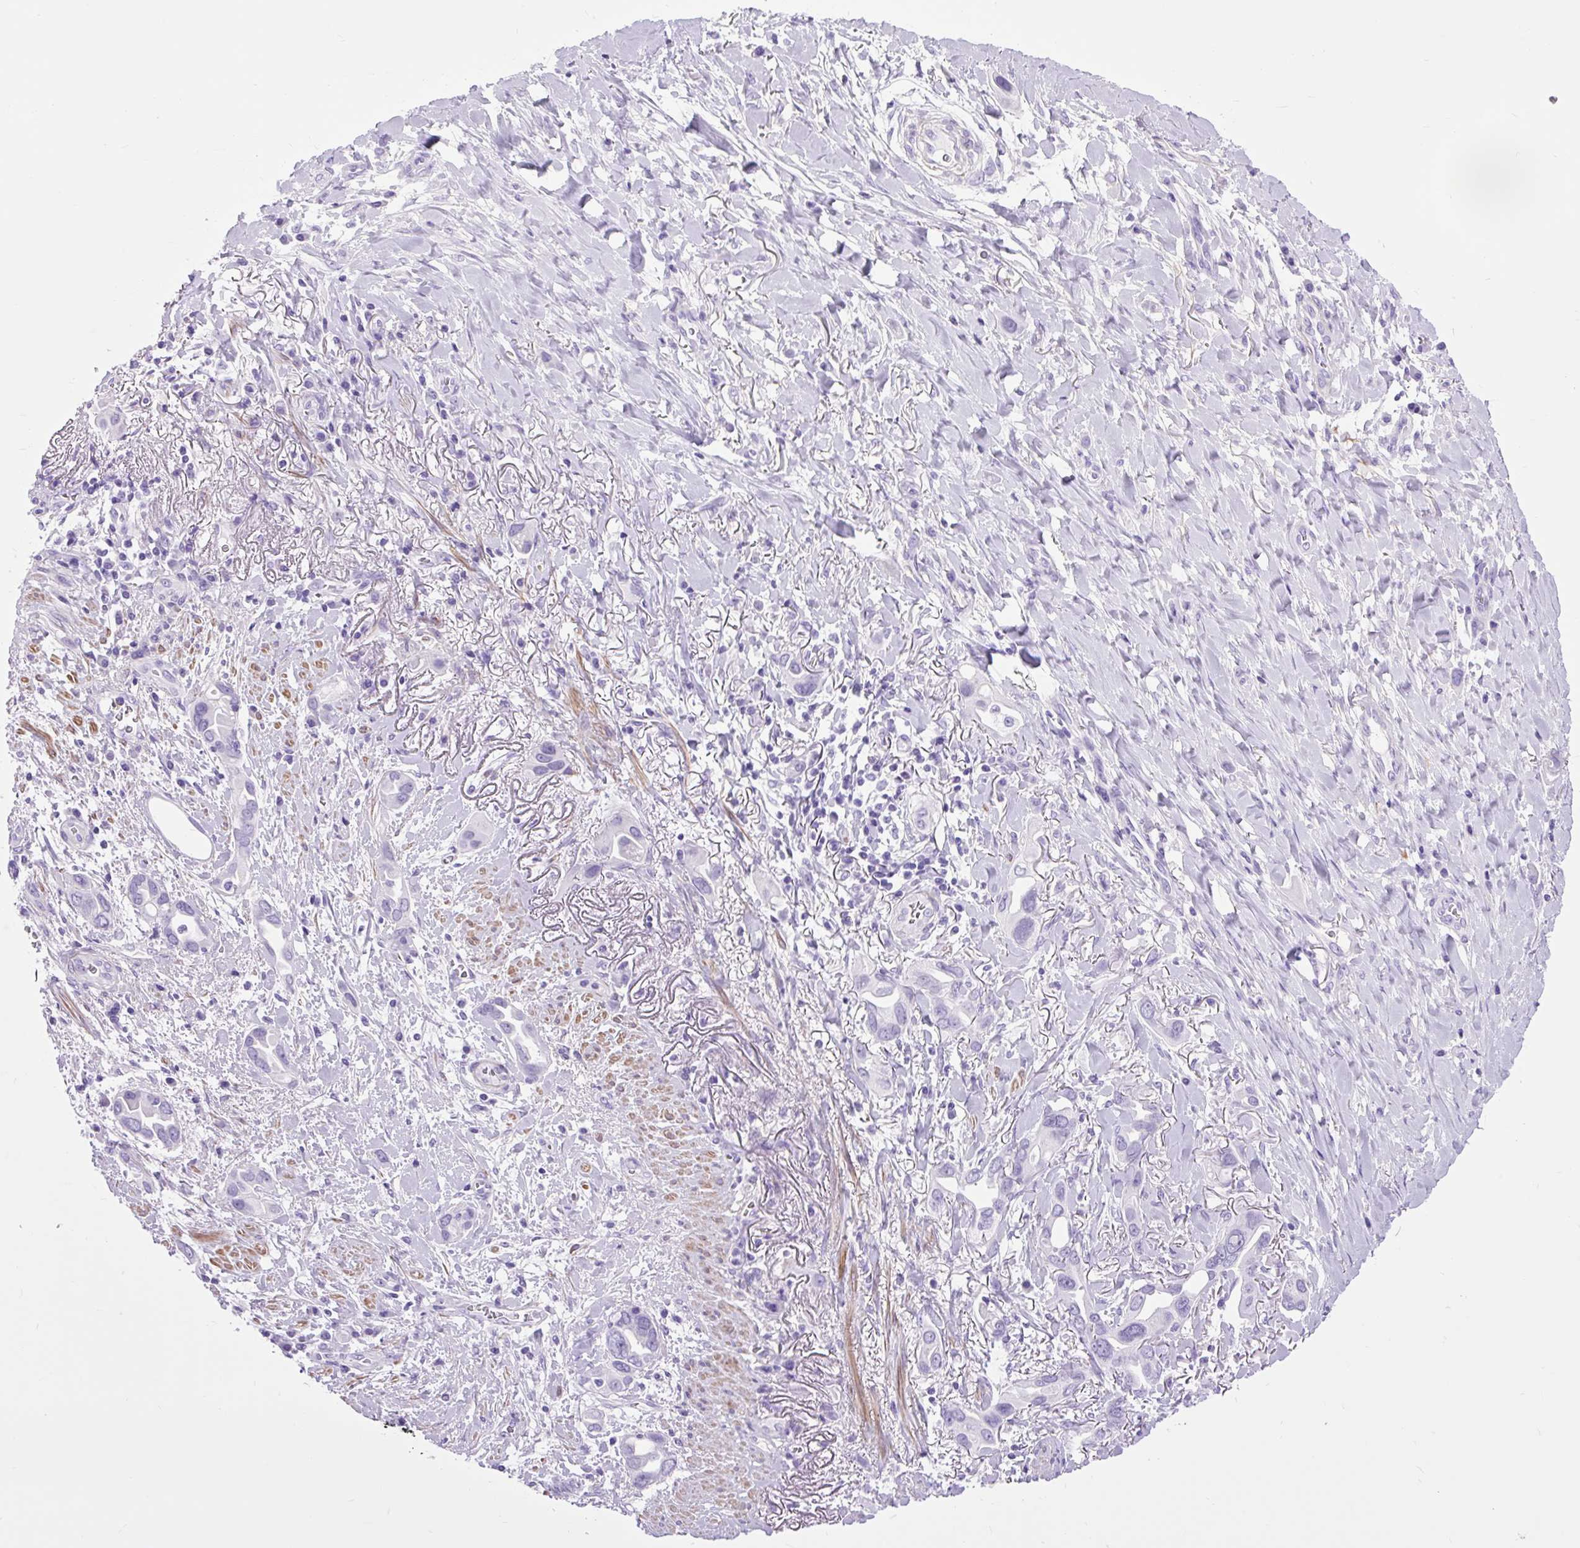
{"staining": {"intensity": "negative", "quantity": "none", "location": "none"}, "tissue": "lung cancer", "cell_type": "Tumor cells", "image_type": "cancer", "snomed": [{"axis": "morphology", "description": "Adenocarcinoma, NOS"}, {"axis": "topography", "description": "Lung"}], "caption": "High power microscopy histopathology image of an IHC photomicrograph of adenocarcinoma (lung), revealing no significant positivity in tumor cells.", "gene": "DPP6", "patient": {"sex": "male", "age": 76}}